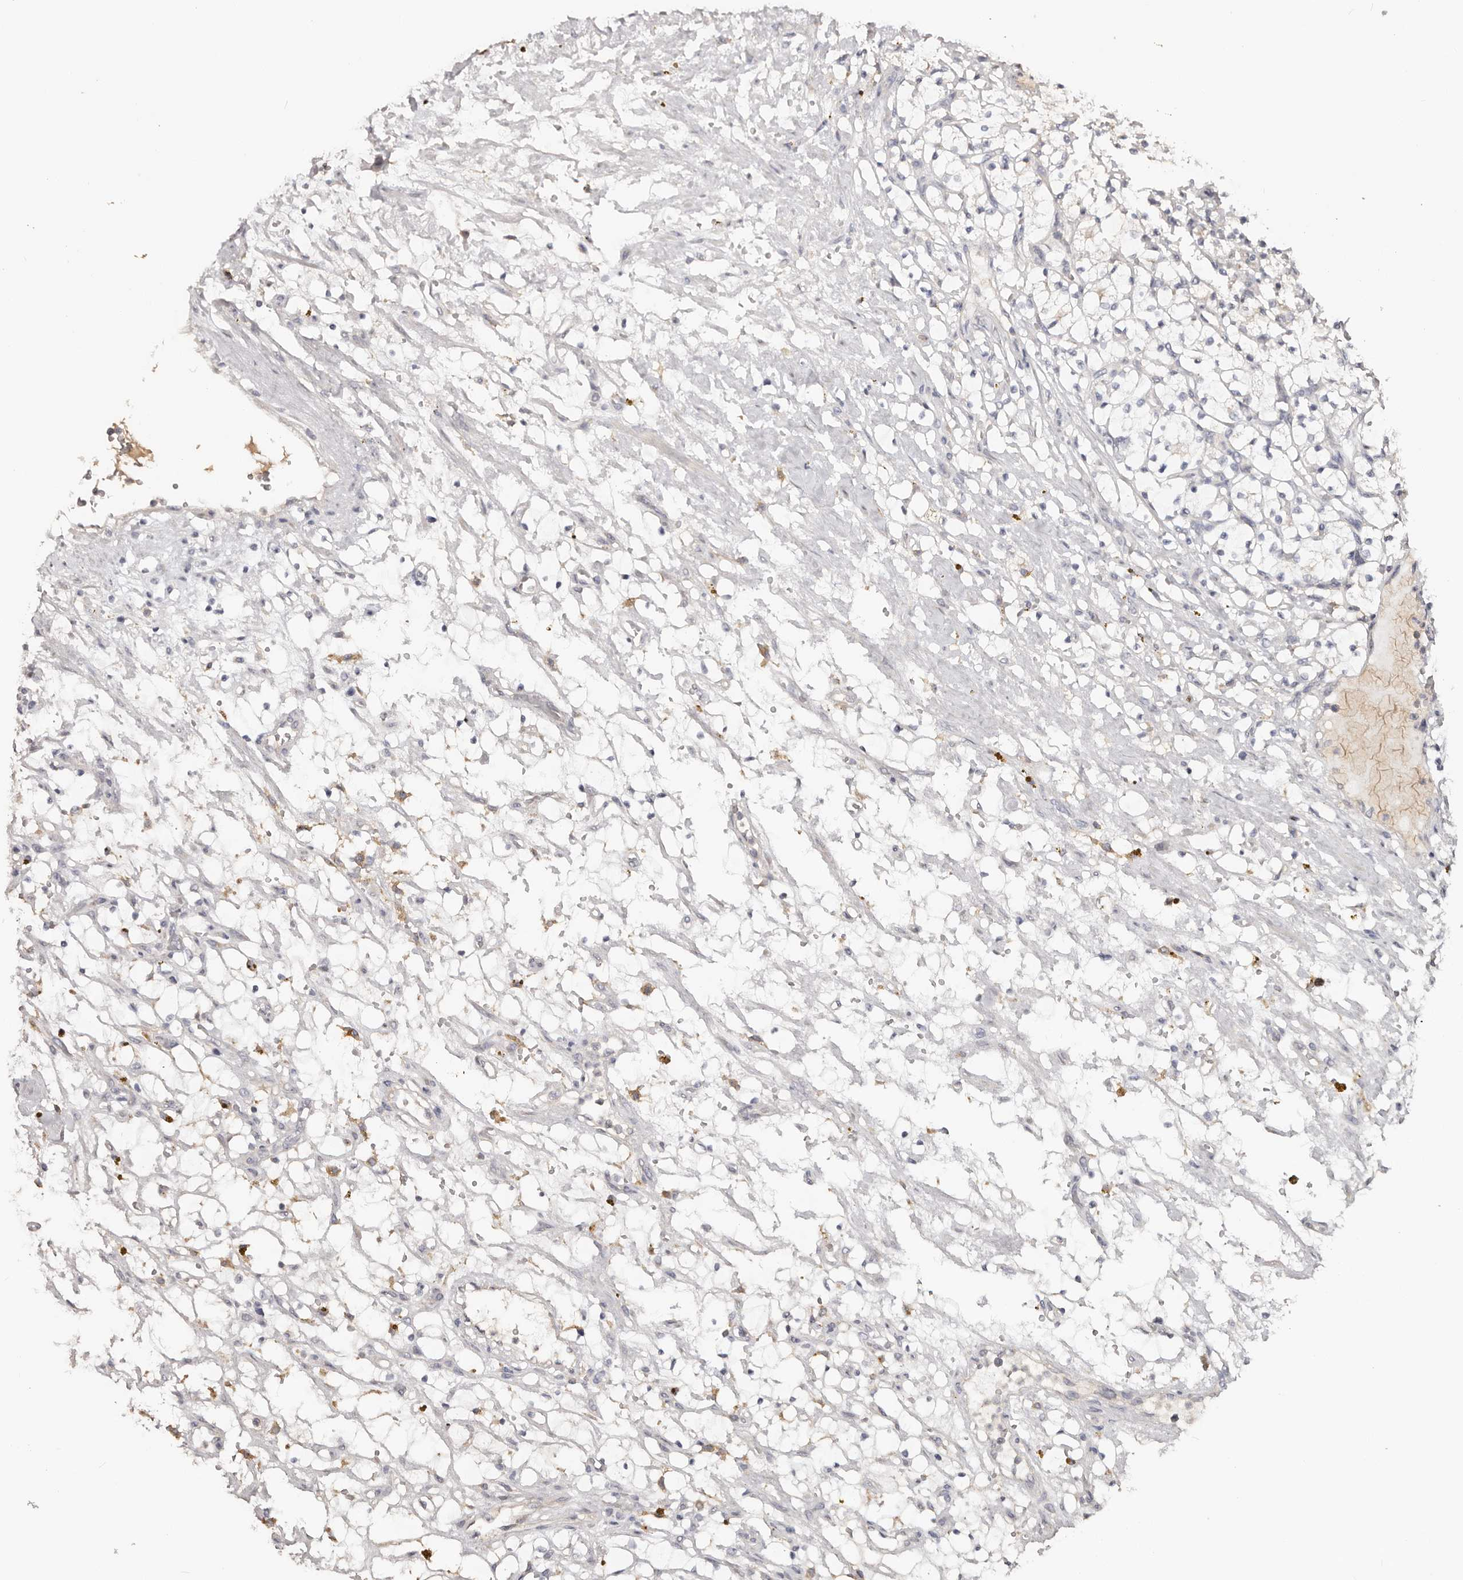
{"staining": {"intensity": "negative", "quantity": "none", "location": "none"}, "tissue": "renal cancer", "cell_type": "Tumor cells", "image_type": "cancer", "snomed": [{"axis": "morphology", "description": "Adenocarcinoma, NOS"}, {"axis": "topography", "description": "Kidney"}], "caption": "Photomicrograph shows no protein staining in tumor cells of renal cancer (adenocarcinoma) tissue.", "gene": "CCDC190", "patient": {"sex": "female", "age": 69}}